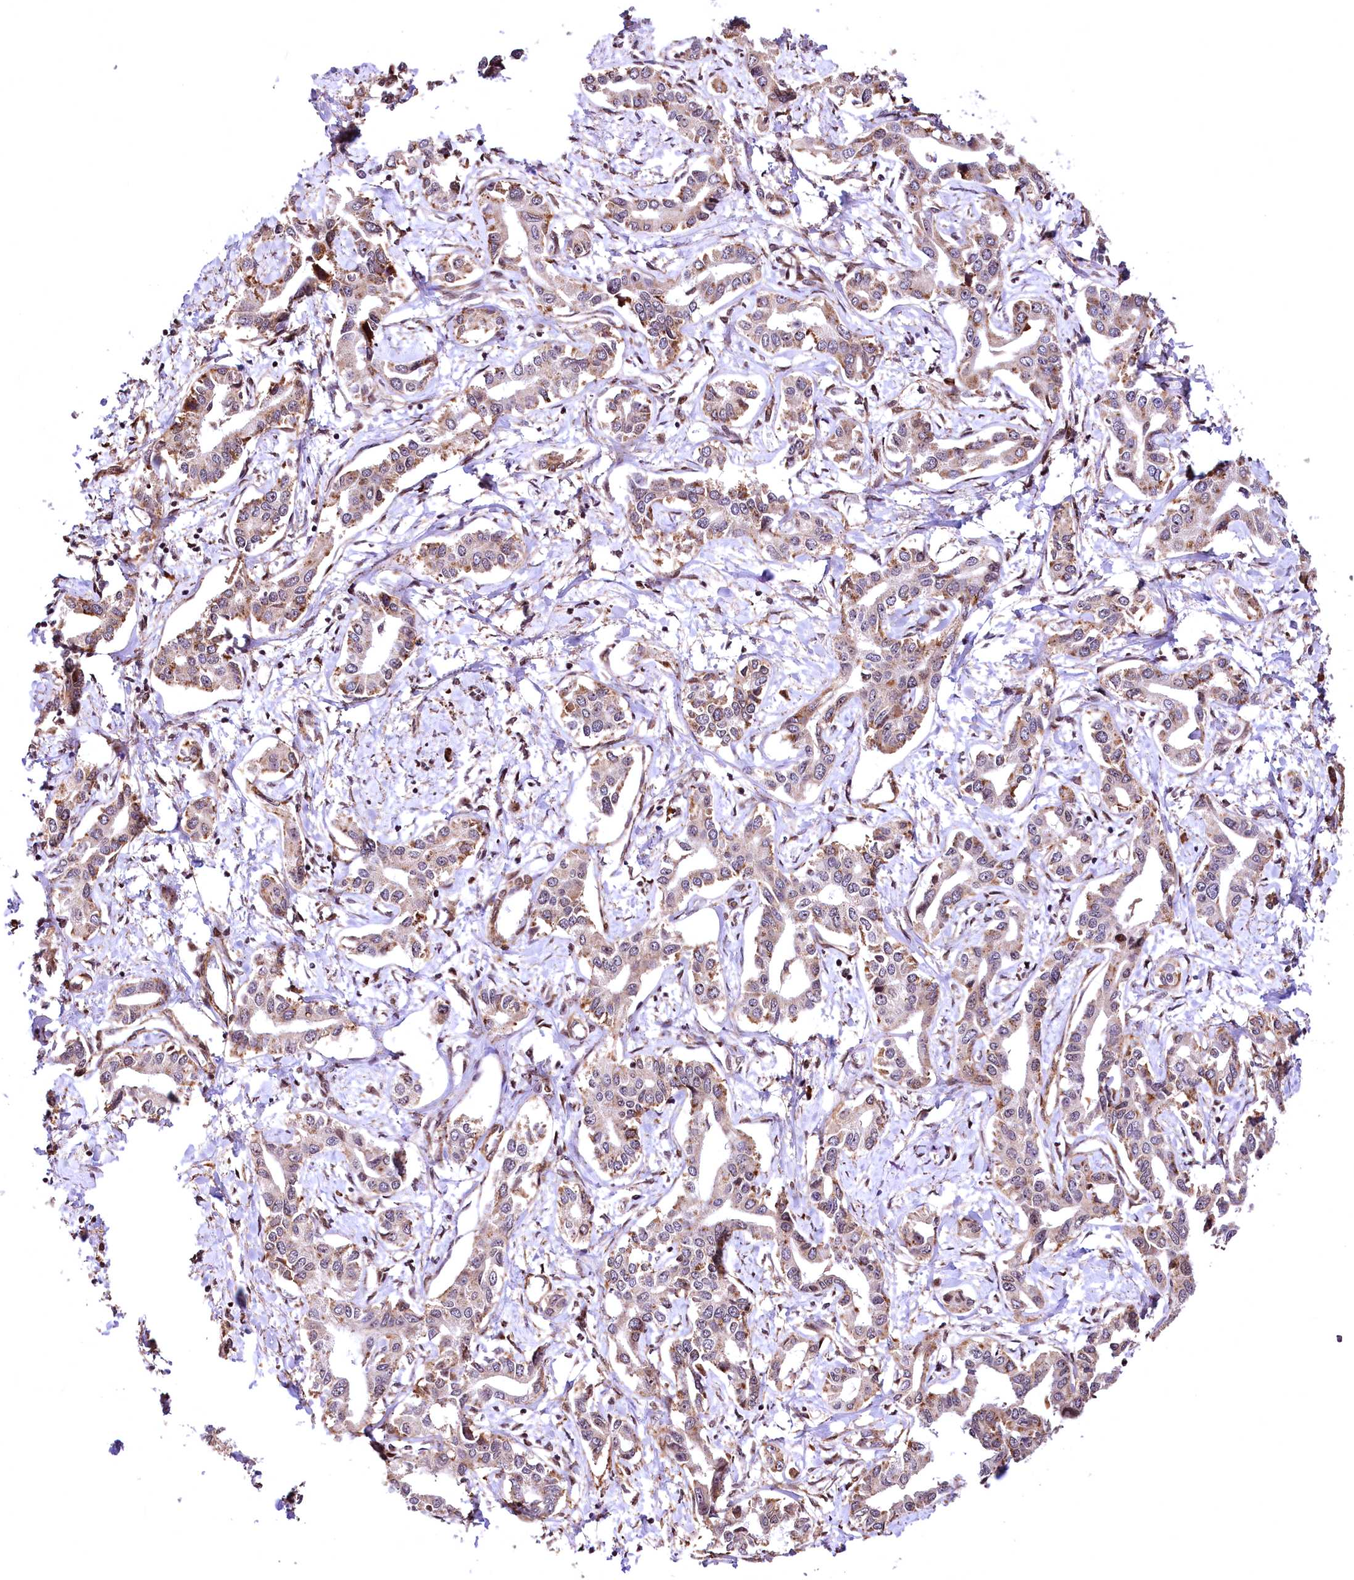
{"staining": {"intensity": "moderate", "quantity": "25%-75%", "location": "cytoplasmic/membranous"}, "tissue": "liver cancer", "cell_type": "Tumor cells", "image_type": "cancer", "snomed": [{"axis": "morphology", "description": "Cholangiocarcinoma"}, {"axis": "topography", "description": "Liver"}], "caption": "Immunohistochemistry micrograph of neoplastic tissue: human liver cancer (cholangiocarcinoma) stained using immunohistochemistry shows medium levels of moderate protein expression localized specifically in the cytoplasmic/membranous of tumor cells, appearing as a cytoplasmic/membranous brown color.", "gene": "PDS5B", "patient": {"sex": "male", "age": 59}}